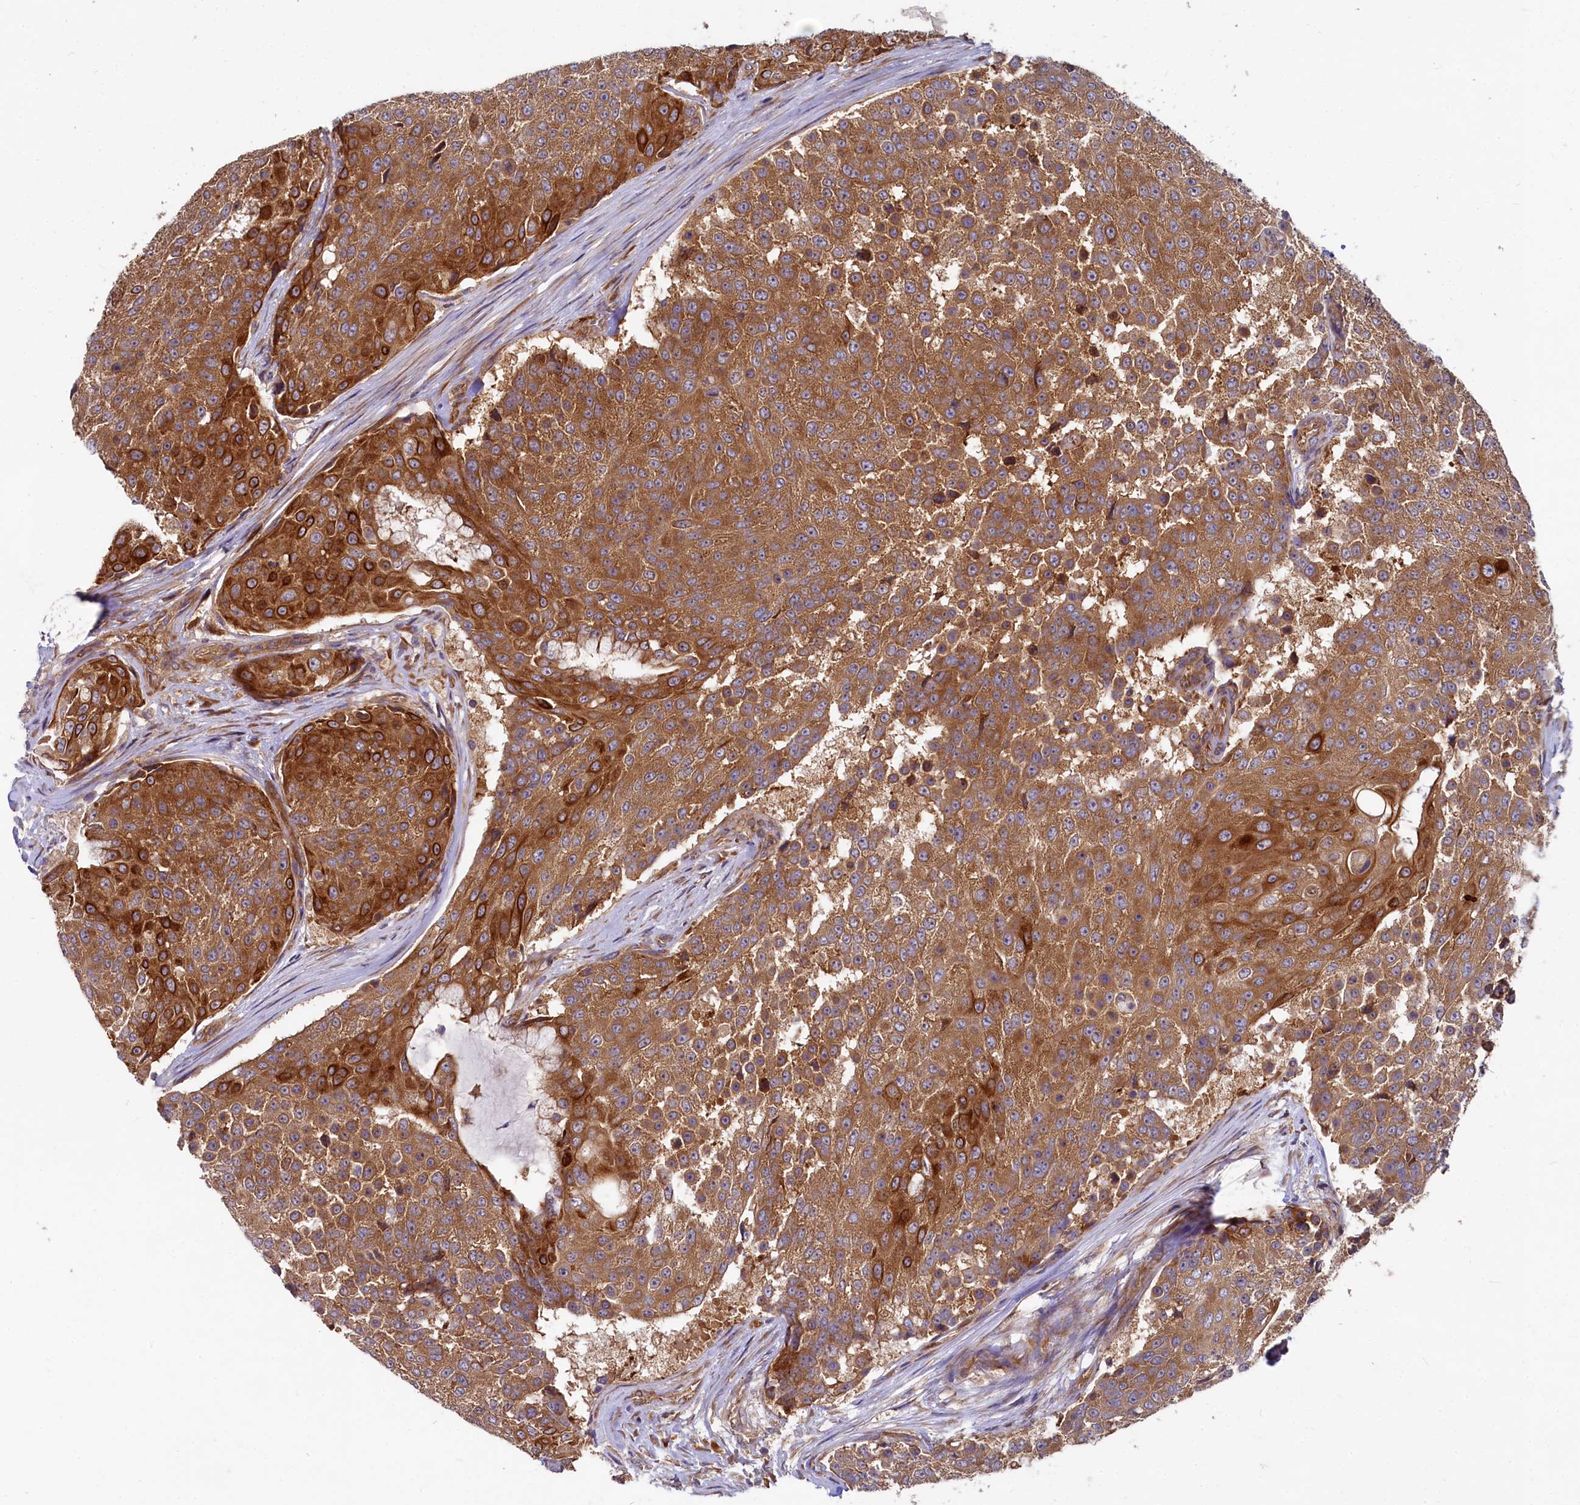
{"staining": {"intensity": "strong", "quantity": ">75%", "location": "cytoplasmic/membranous"}, "tissue": "urothelial cancer", "cell_type": "Tumor cells", "image_type": "cancer", "snomed": [{"axis": "morphology", "description": "Urothelial carcinoma, High grade"}, {"axis": "topography", "description": "Urinary bladder"}], "caption": "Urothelial cancer stained for a protein (brown) reveals strong cytoplasmic/membranous positive positivity in about >75% of tumor cells.", "gene": "EIF2B2", "patient": {"sex": "female", "age": 63}}